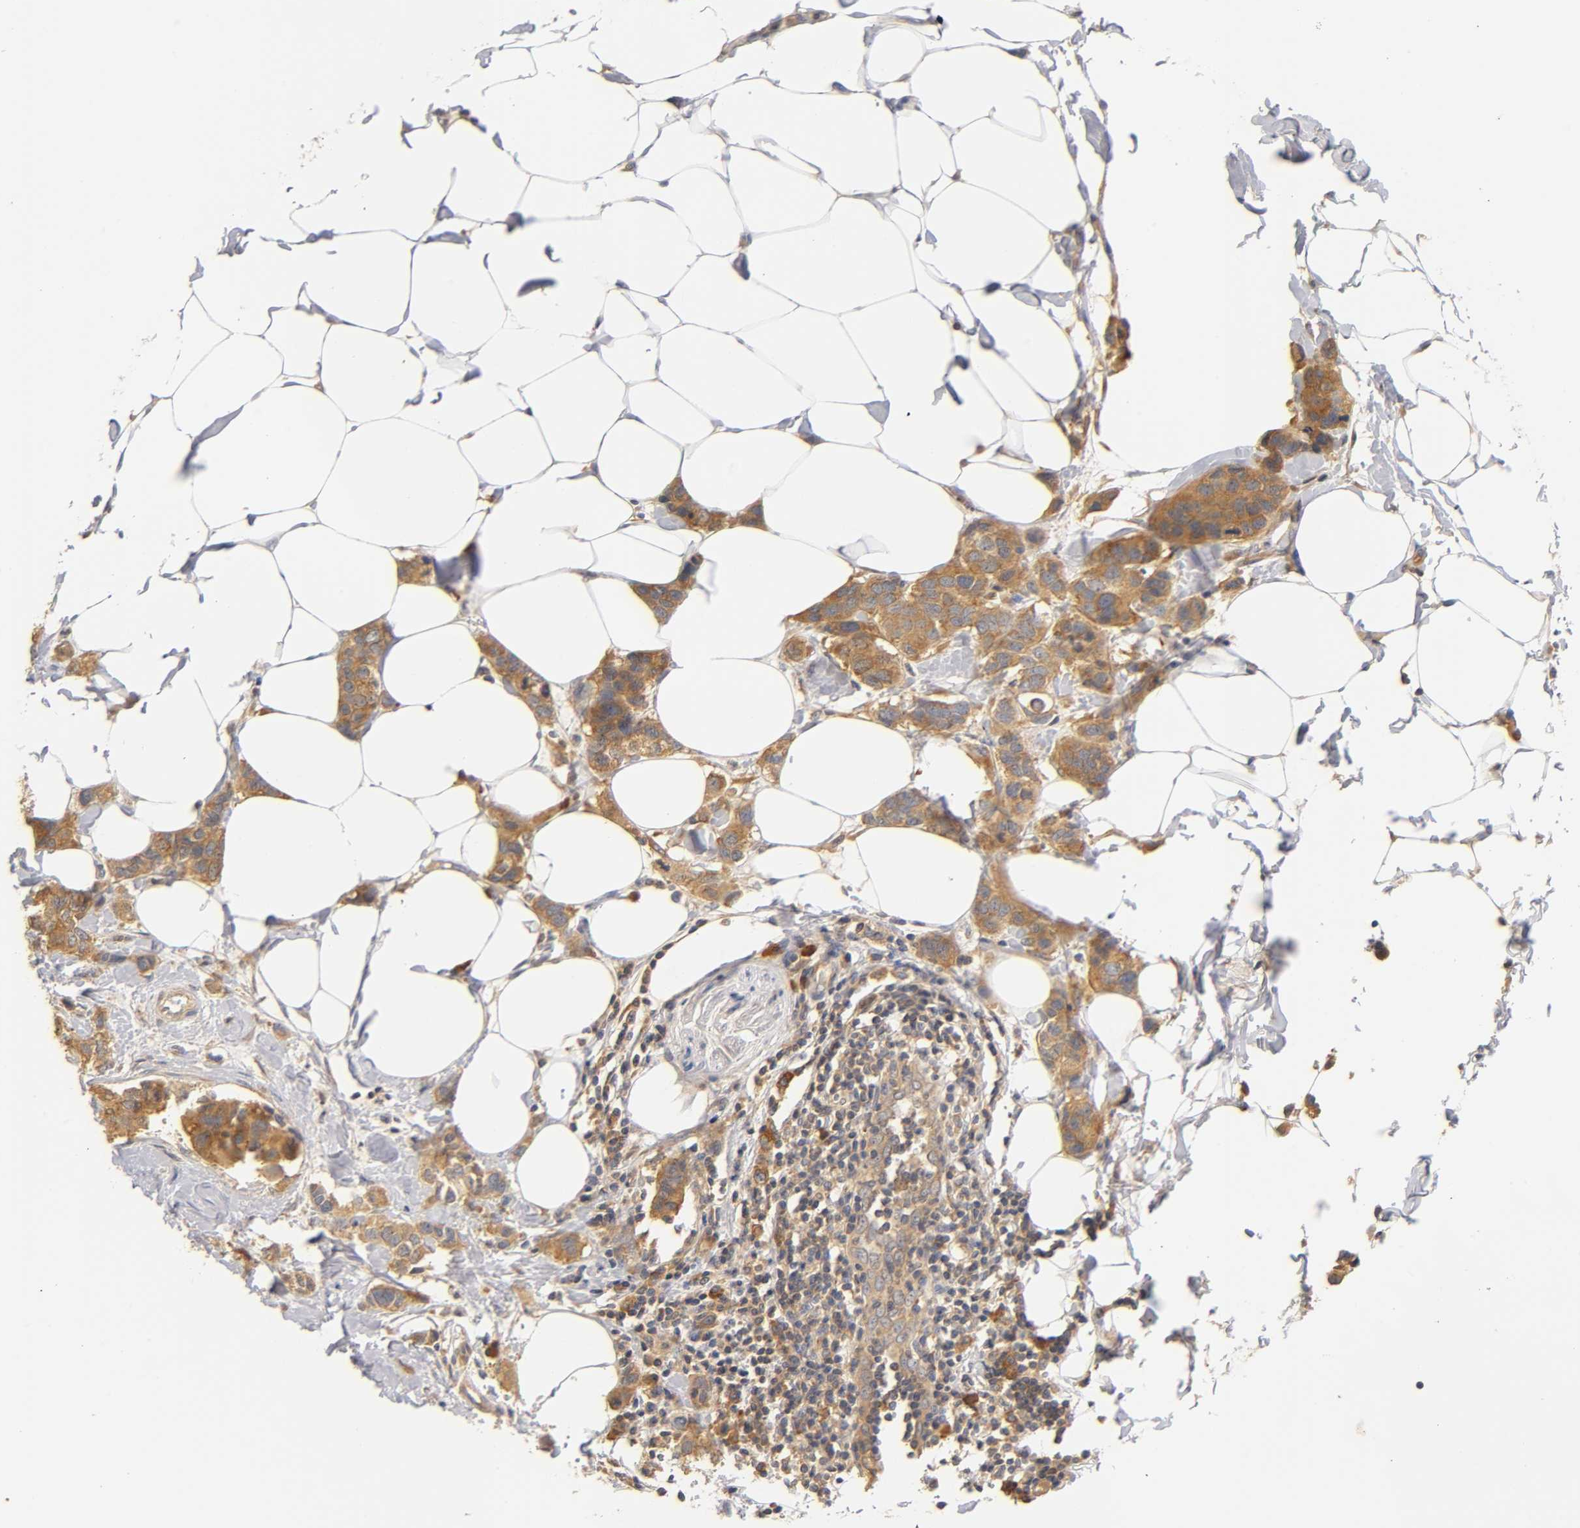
{"staining": {"intensity": "moderate", "quantity": ">75%", "location": "cytoplasmic/membranous"}, "tissue": "breast cancer", "cell_type": "Tumor cells", "image_type": "cancer", "snomed": [{"axis": "morphology", "description": "Normal tissue, NOS"}, {"axis": "morphology", "description": "Duct carcinoma"}, {"axis": "topography", "description": "Breast"}], "caption": "Infiltrating ductal carcinoma (breast) was stained to show a protein in brown. There is medium levels of moderate cytoplasmic/membranous expression in about >75% of tumor cells. (IHC, brightfield microscopy, high magnification).", "gene": "RPS29", "patient": {"sex": "female", "age": 50}}